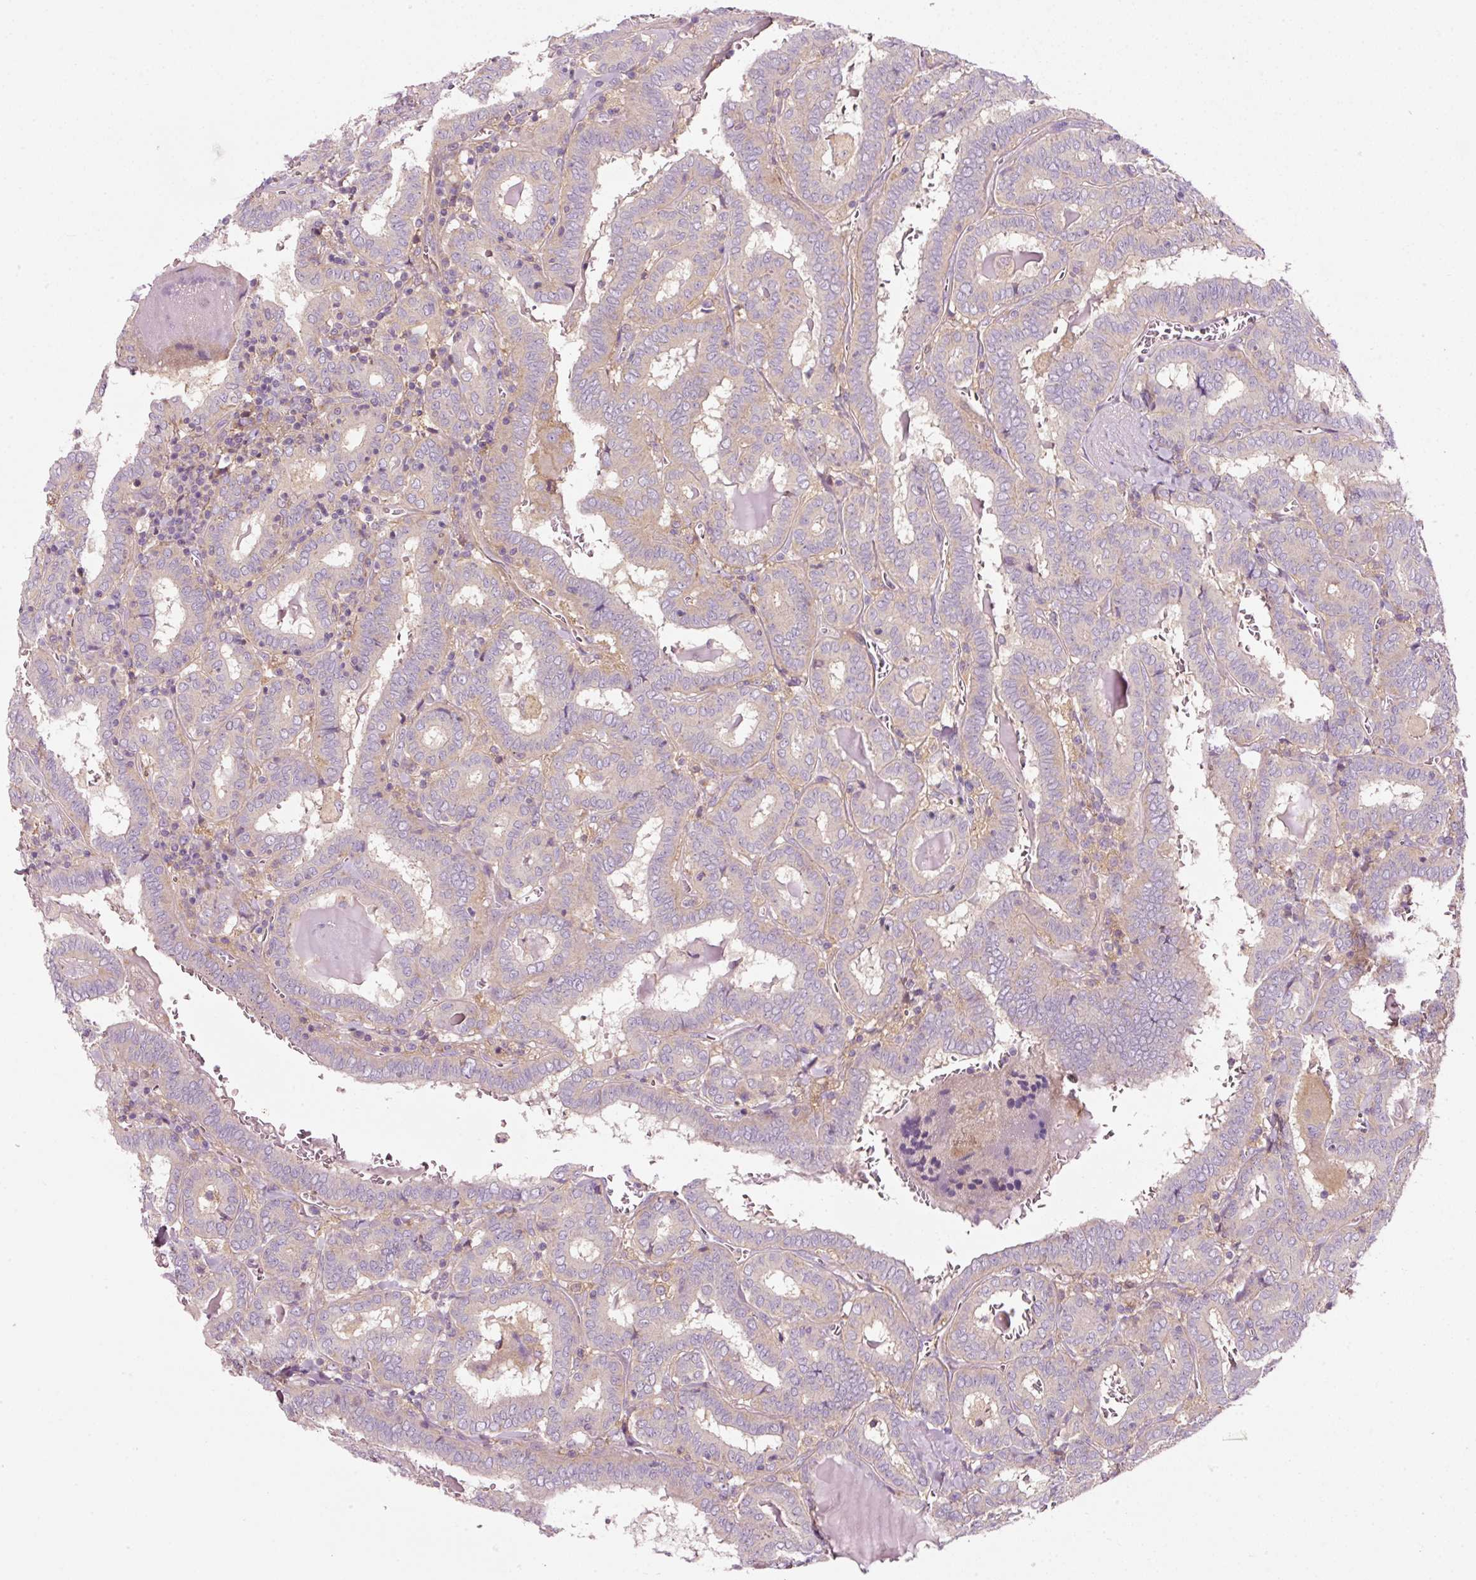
{"staining": {"intensity": "negative", "quantity": "none", "location": "none"}, "tissue": "thyroid cancer", "cell_type": "Tumor cells", "image_type": "cancer", "snomed": [{"axis": "morphology", "description": "Papillary adenocarcinoma, NOS"}, {"axis": "topography", "description": "Thyroid gland"}], "caption": "There is no significant positivity in tumor cells of papillary adenocarcinoma (thyroid). The staining is performed using DAB brown chromogen with nuclei counter-stained in using hematoxylin.", "gene": "NAPA", "patient": {"sex": "female", "age": 72}}